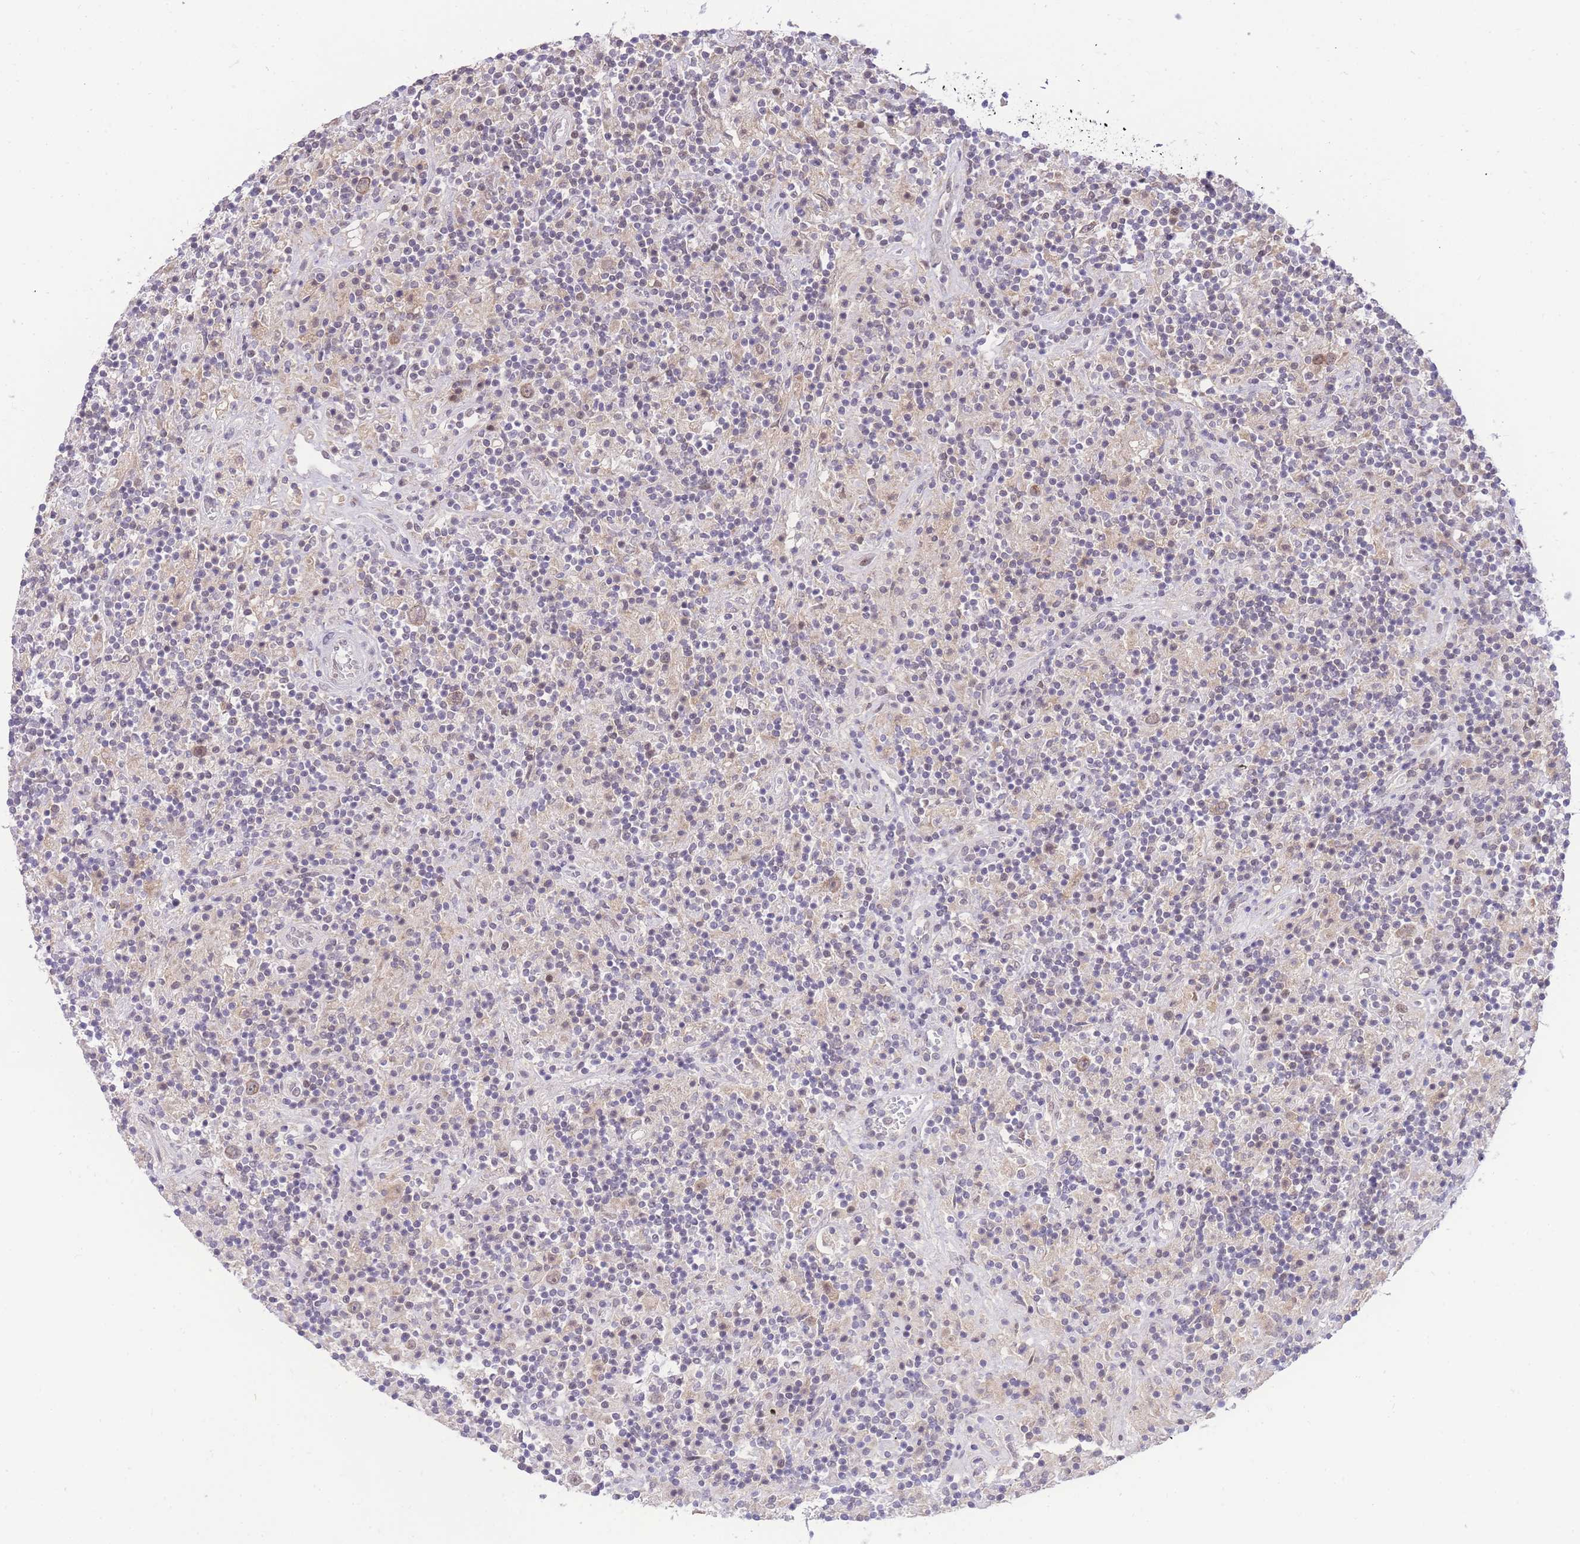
{"staining": {"intensity": "weak", "quantity": ">75%", "location": "cytoplasmic/membranous"}, "tissue": "lymphoma", "cell_type": "Tumor cells", "image_type": "cancer", "snomed": [{"axis": "morphology", "description": "Hodgkin's disease, NOS"}, {"axis": "topography", "description": "Lymph node"}], "caption": "Protein positivity by IHC shows weak cytoplasmic/membranous staining in approximately >75% of tumor cells in lymphoma. (Stains: DAB in brown, nuclei in blue, Microscopy: brightfield microscopy at high magnification).", "gene": "PUS10", "patient": {"sex": "male", "age": 70}}